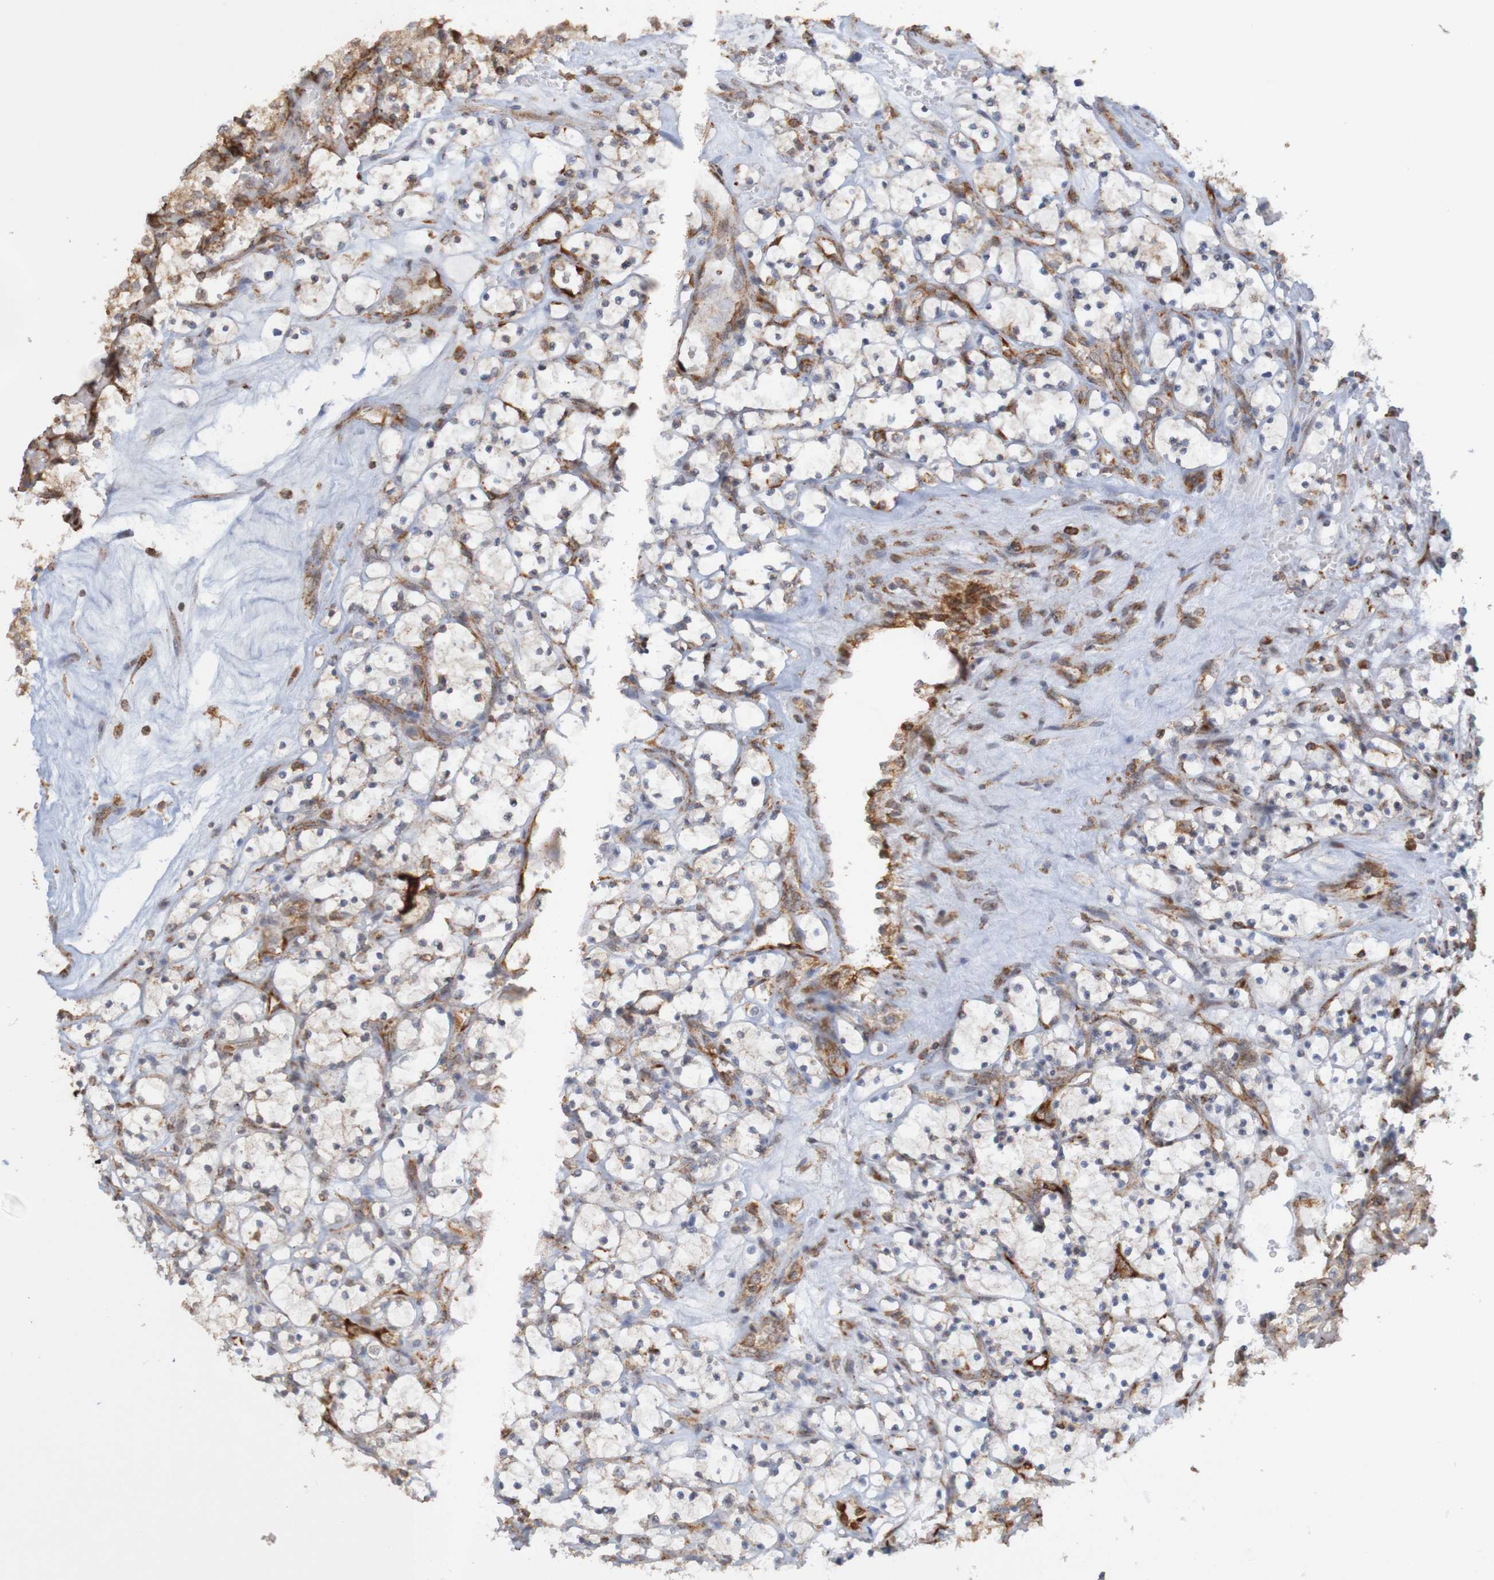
{"staining": {"intensity": "weak", "quantity": "<25%", "location": "cytoplasmic/membranous"}, "tissue": "renal cancer", "cell_type": "Tumor cells", "image_type": "cancer", "snomed": [{"axis": "morphology", "description": "Adenocarcinoma, NOS"}, {"axis": "topography", "description": "Kidney"}], "caption": "Tumor cells show no significant staining in renal adenocarcinoma.", "gene": "PDIA3", "patient": {"sex": "female", "age": 69}}